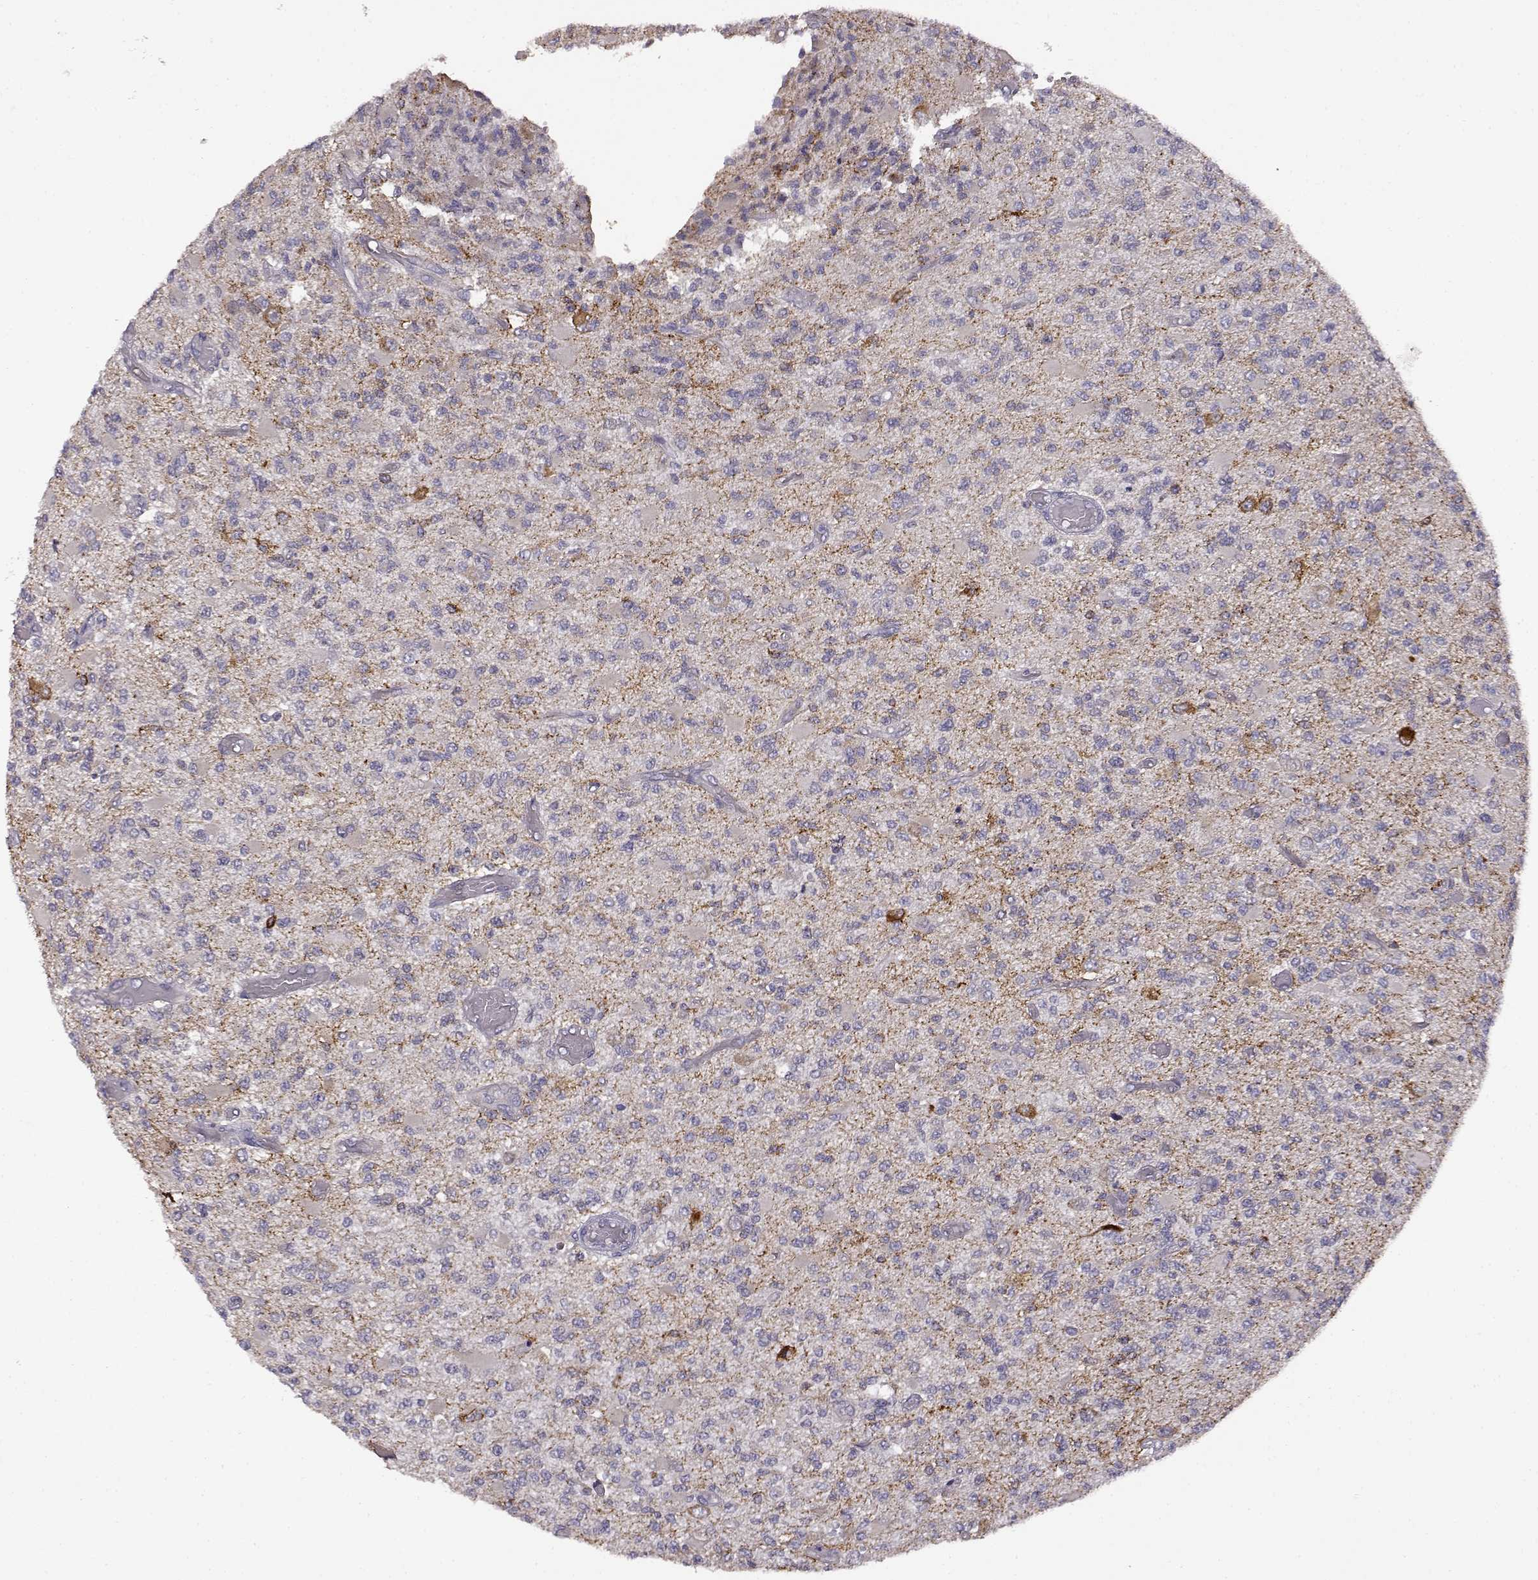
{"staining": {"intensity": "negative", "quantity": "none", "location": "none"}, "tissue": "glioma", "cell_type": "Tumor cells", "image_type": "cancer", "snomed": [{"axis": "morphology", "description": "Glioma, malignant, High grade"}, {"axis": "topography", "description": "Brain"}], "caption": "A photomicrograph of human glioma is negative for staining in tumor cells.", "gene": "VGF", "patient": {"sex": "female", "age": 63}}